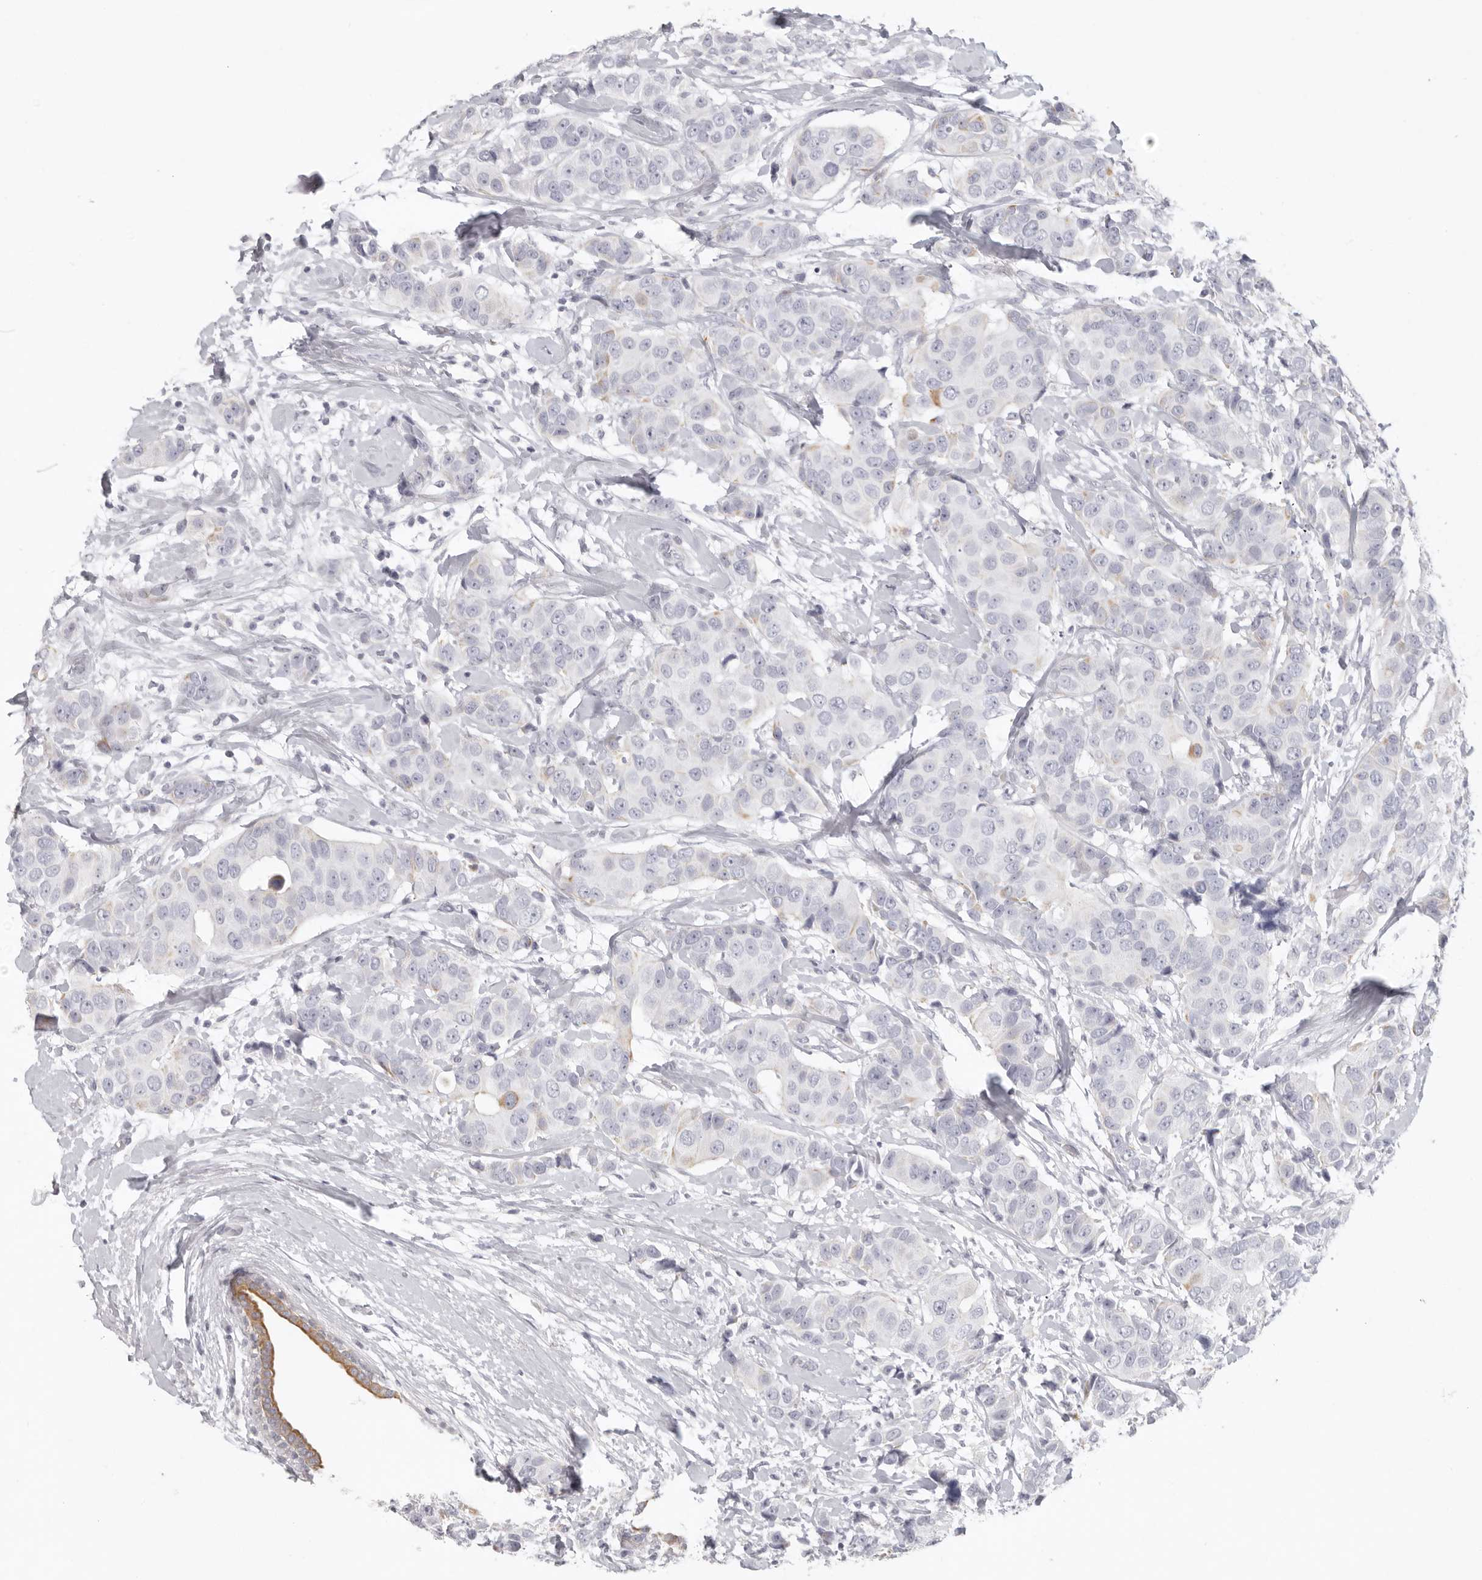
{"staining": {"intensity": "negative", "quantity": "none", "location": "none"}, "tissue": "breast cancer", "cell_type": "Tumor cells", "image_type": "cancer", "snomed": [{"axis": "morphology", "description": "Normal tissue, NOS"}, {"axis": "morphology", "description": "Duct carcinoma"}, {"axis": "topography", "description": "Breast"}], "caption": "High magnification brightfield microscopy of breast cancer (invasive ductal carcinoma) stained with DAB (brown) and counterstained with hematoxylin (blue): tumor cells show no significant staining. (DAB (3,3'-diaminobenzidine) immunohistochemistry (IHC), high magnification).", "gene": "RXFP1", "patient": {"sex": "female", "age": 39}}